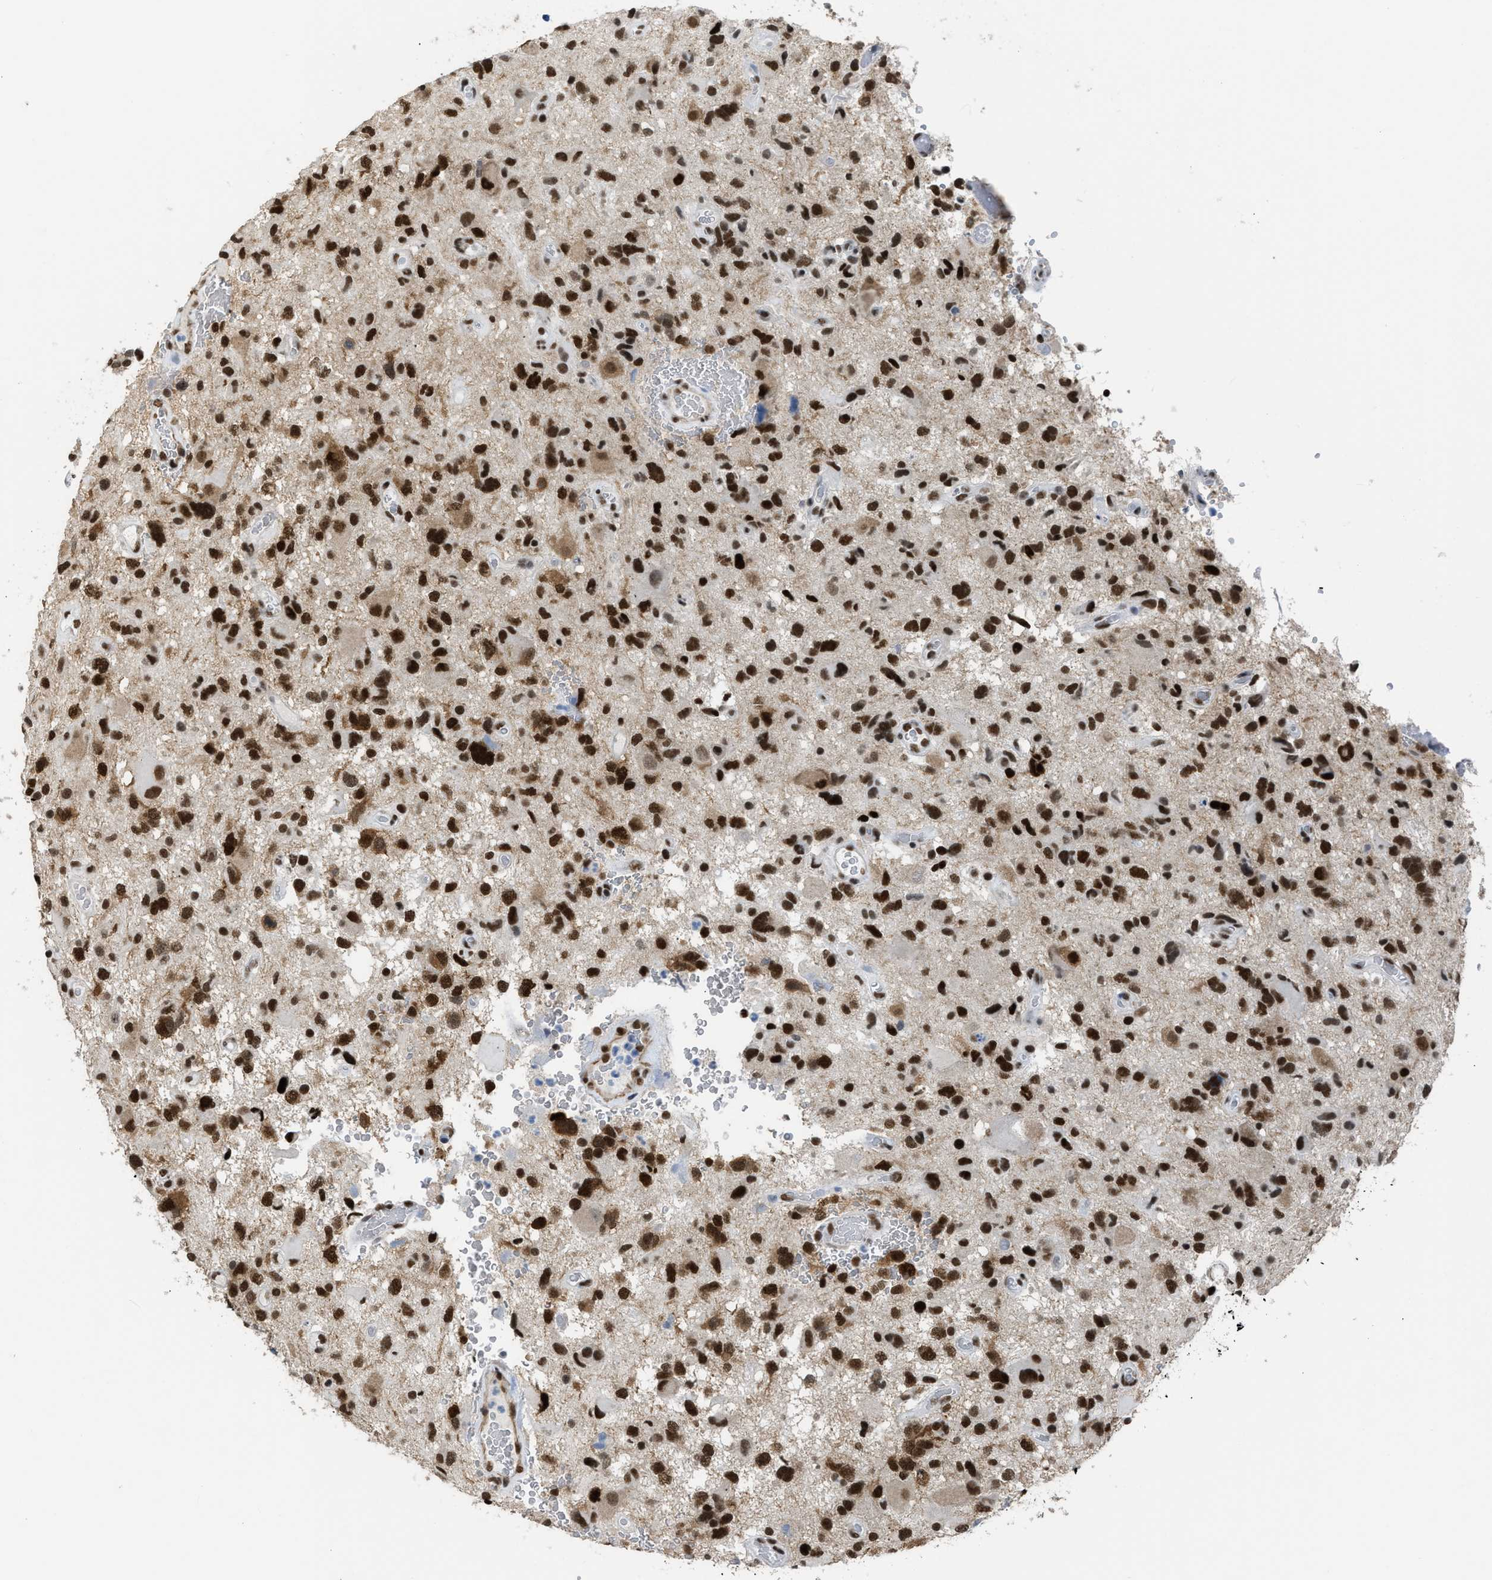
{"staining": {"intensity": "strong", "quantity": ">75%", "location": "nuclear"}, "tissue": "glioma", "cell_type": "Tumor cells", "image_type": "cancer", "snomed": [{"axis": "morphology", "description": "Glioma, malignant, High grade"}, {"axis": "topography", "description": "Brain"}], "caption": "The photomicrograph demonstrates staining of malignant high-grade glioma, revealing strong nuclear protein positivity (brown color) within tumor cells.", "gene": "SCAF4", "patient": {"sex": "male", "age": 33}}